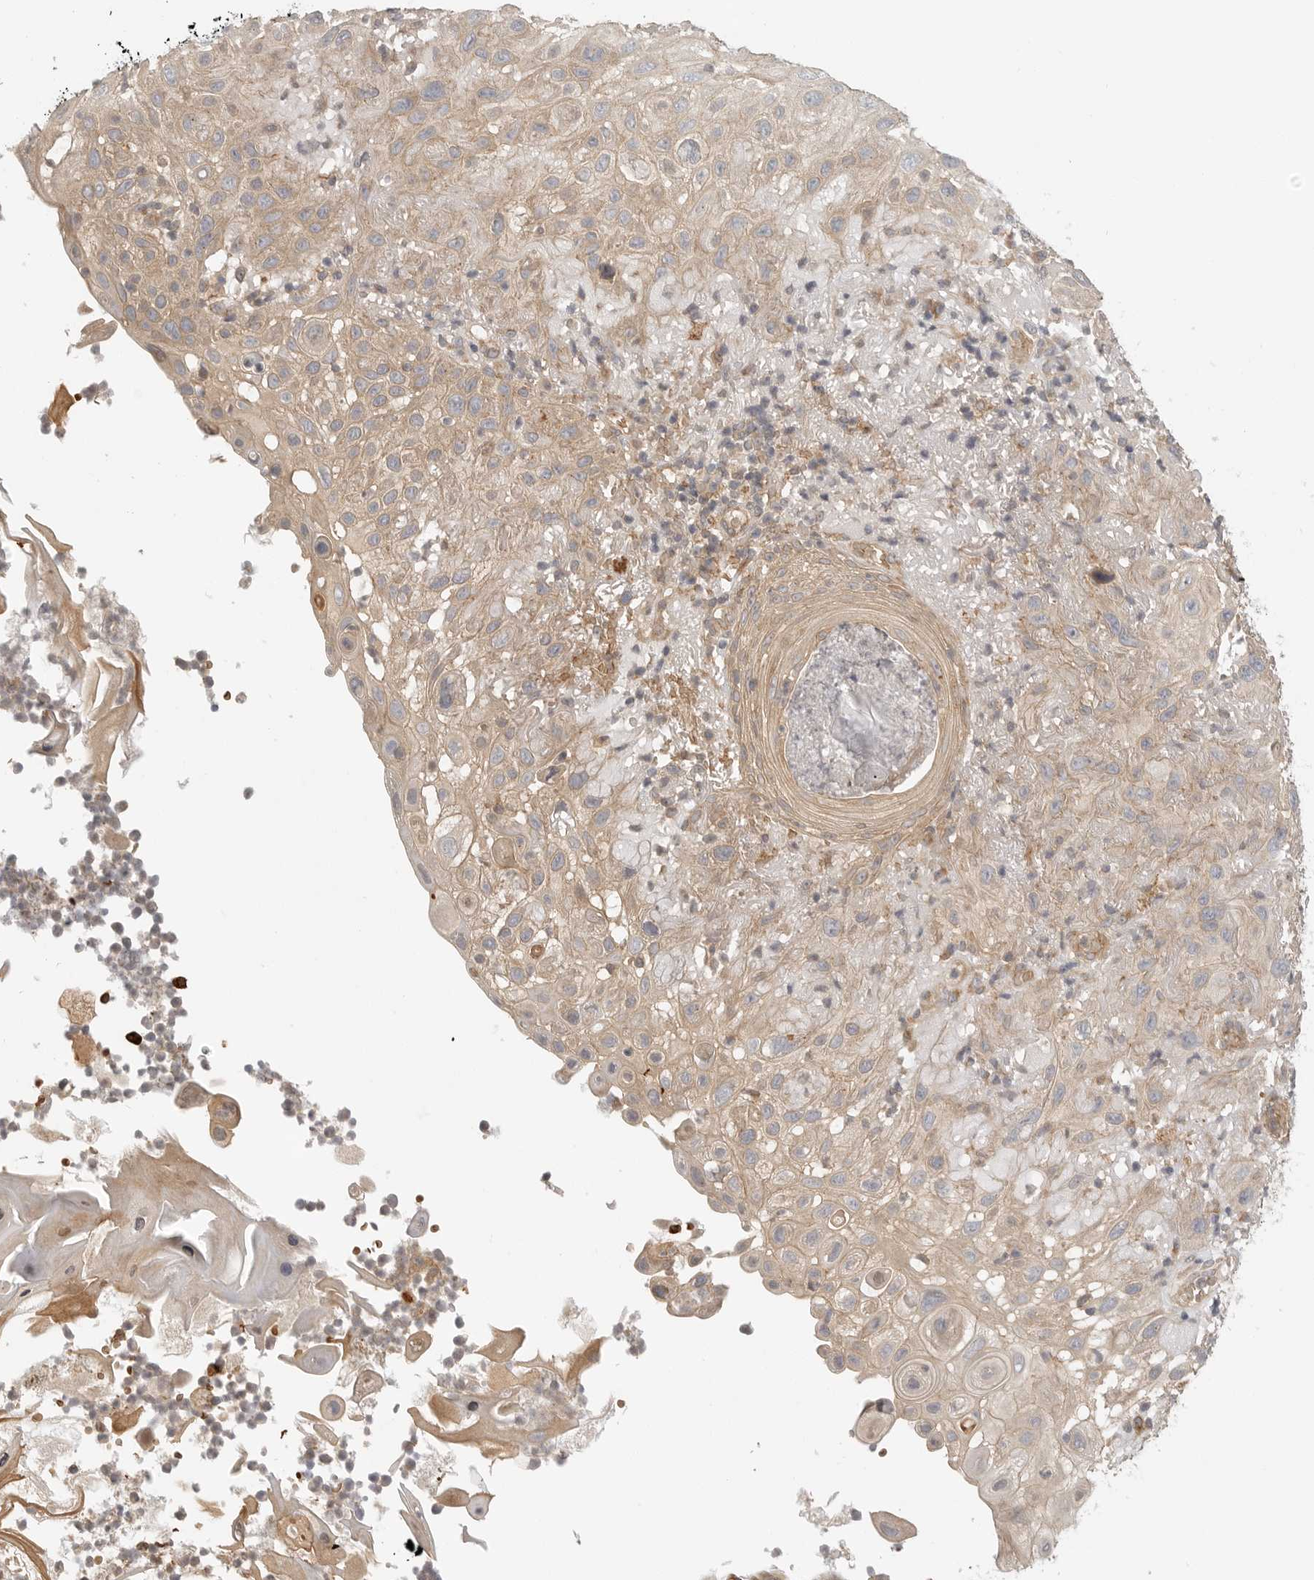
{"staining": {"intensity": "weak", "quantity": ">75%", "location": "cytoplasmic/membranous"}, "tissue": "skin cancer", "cell_type": "Tumor cells", "image_type": "cancer", "snomed": [{"axis": "morphology", "description": "Normal tissue, NOS"}, {"axis": "morphology", "description": "Squamous cell carcinoma, NOS"}, {"axis": "topography", "description": "Skin"}], "caption": "A brown stain labels weak cytoplasmic/membranous staining of a protein in squamous cell carcinoma (skin) tumor cells.", "gene": "CCPG1", "patient": {"sex": "female", "age": 96}}